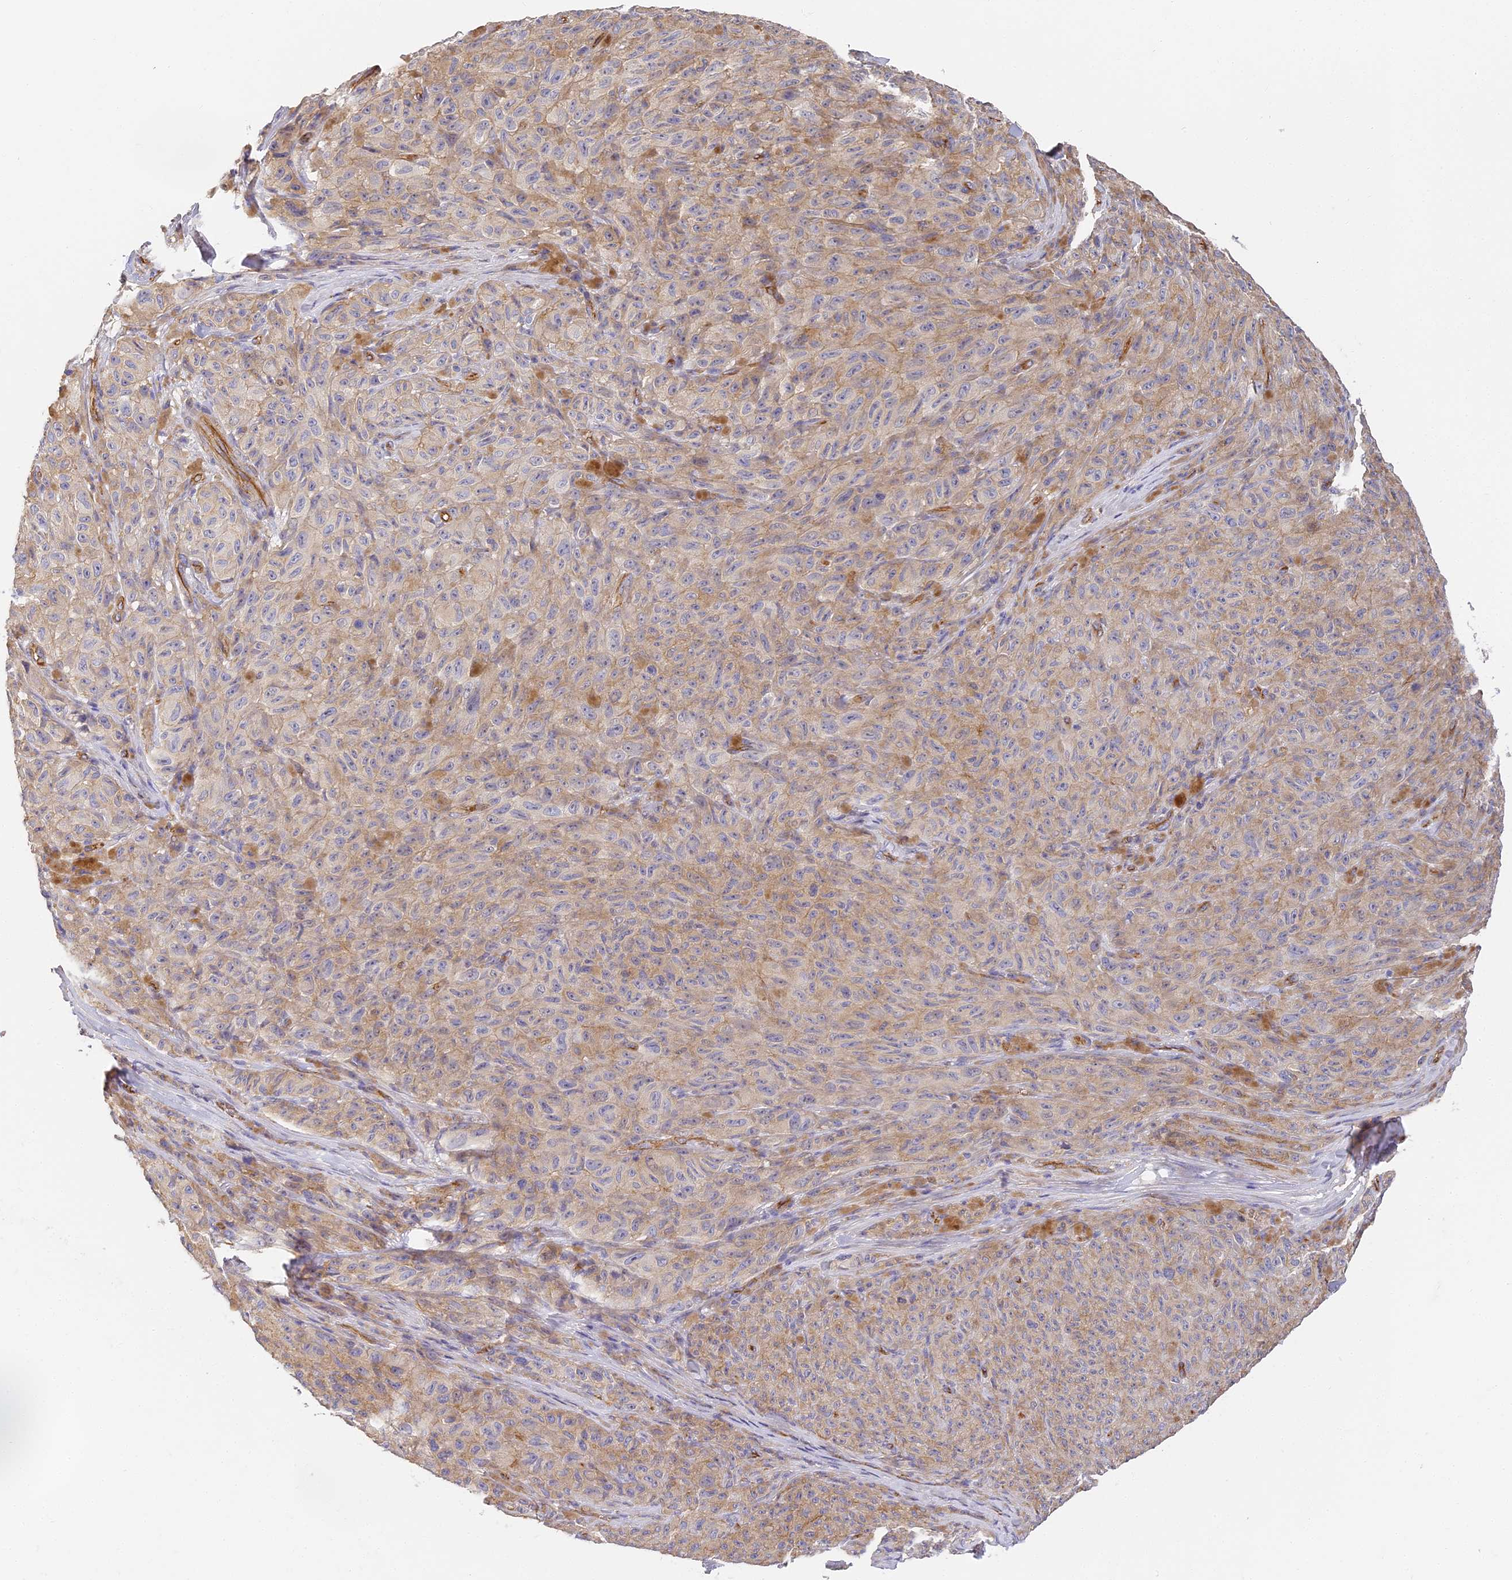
{"staining": {"intensity": "weak", "quantity": "<25%", "location": "cytoplasmic/membranous"}, "tissue": "melanoma", "cell_type": "Tumor cells", "image_type": "cancer", "snomed": [{"axis": "morphology", "description": "Malignant melanoma, NOS"}, {"axis": "topography", "description": "Skin"}], "caption": "Immunohistochemical staining of human melanoma shows no significant staining in tumor cells.", "gene": "CCDC30", "patient": {"sex": "female", "age": 82}}